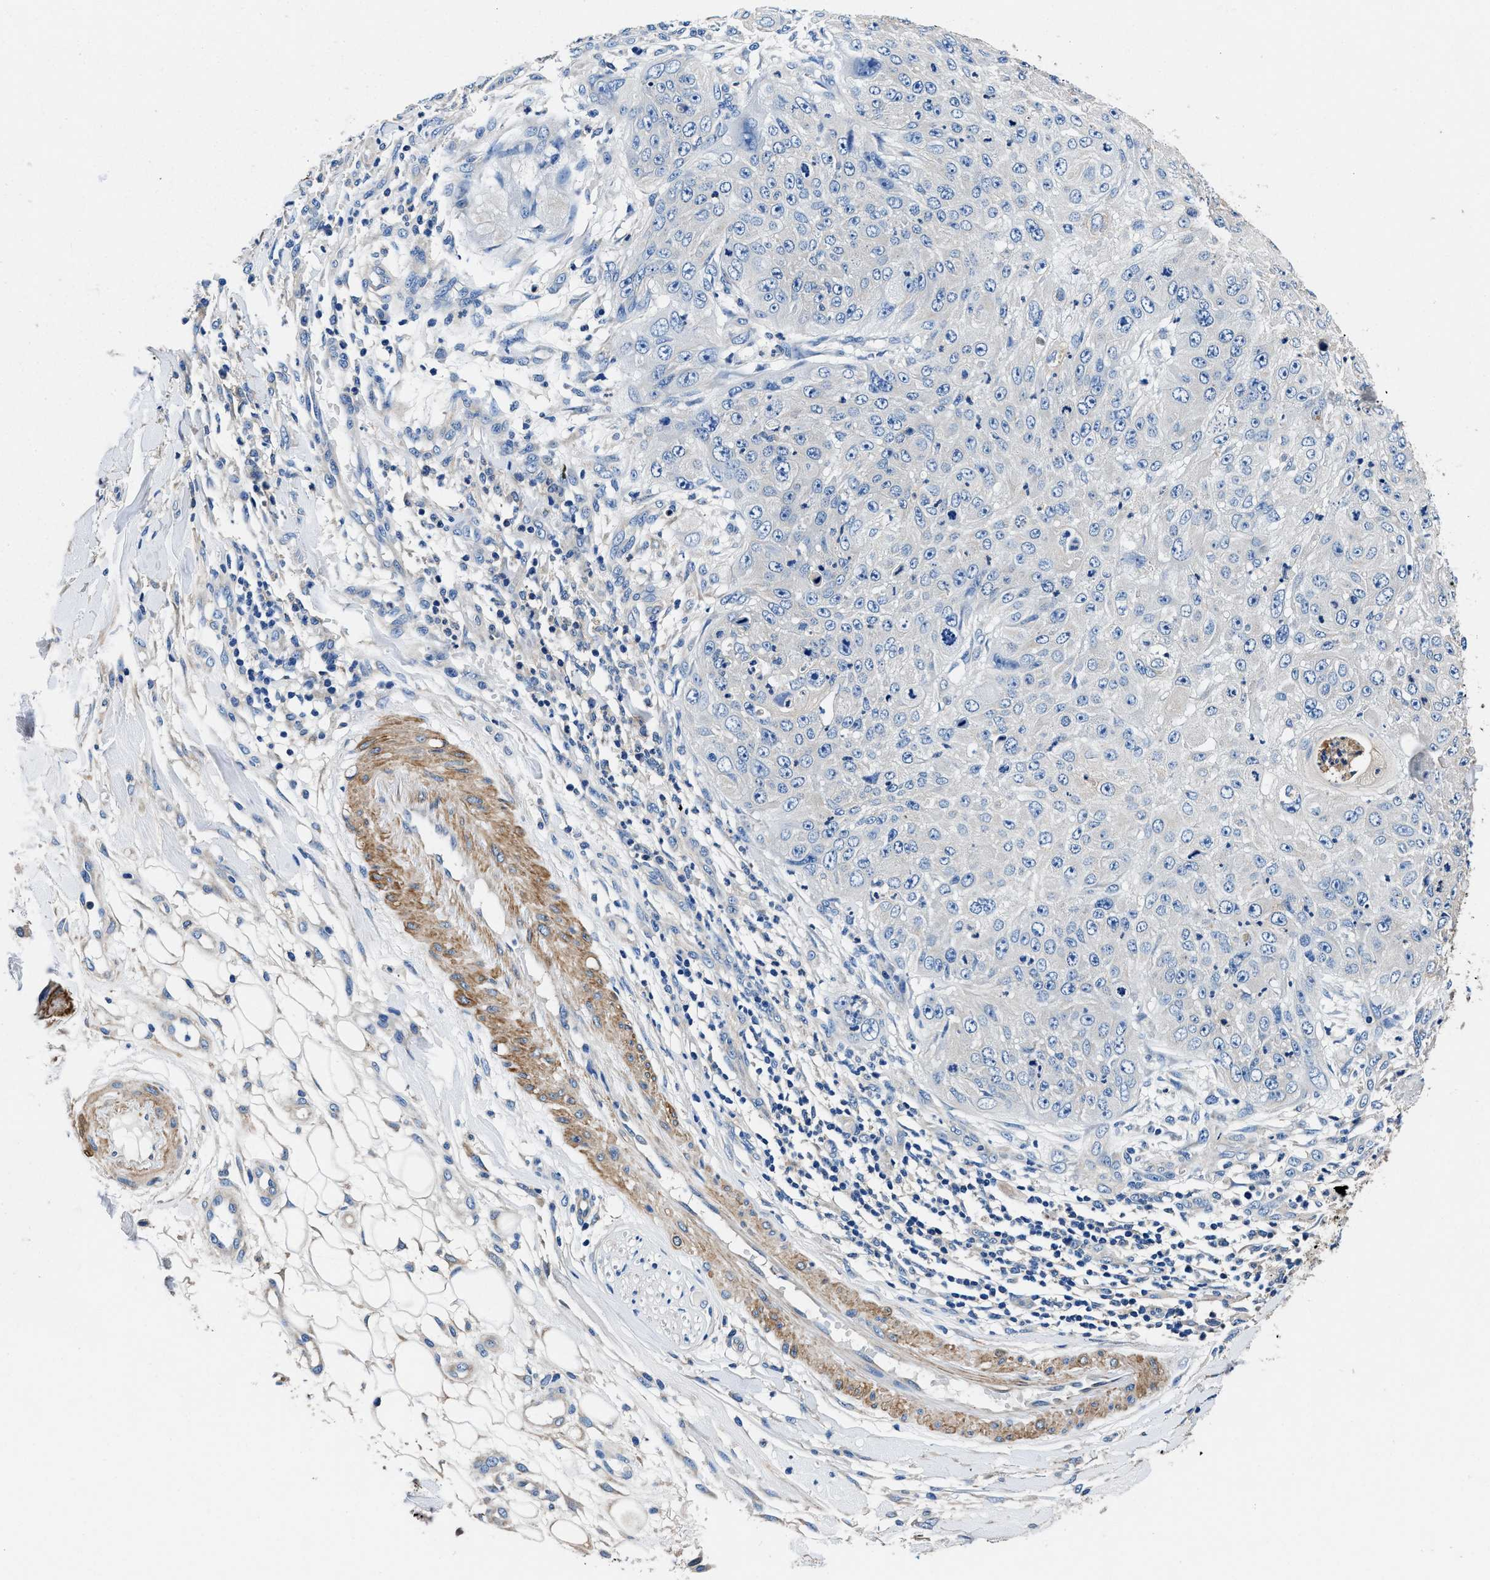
{"staining": {"intensity": "negative", "quantity": "none", "location": "none"}, "tissue": "skin cancer", "cell_type": "Tumor cells", "image_type": "cancer", "snomed": [{"axis": "morphology", "description": "Squamous cell carcinoma, NOS"}, {"axis": "topography", "description": "Skin"}], "caption": "Squamous cell carcinoma (skin) was stained to show a protein in brown. There is no significant staining in tumor cells. (IHC, brightfield microscopy, high magnification).", "gene": "NEU1", "patient": {"sex": "female", "age": 80}}